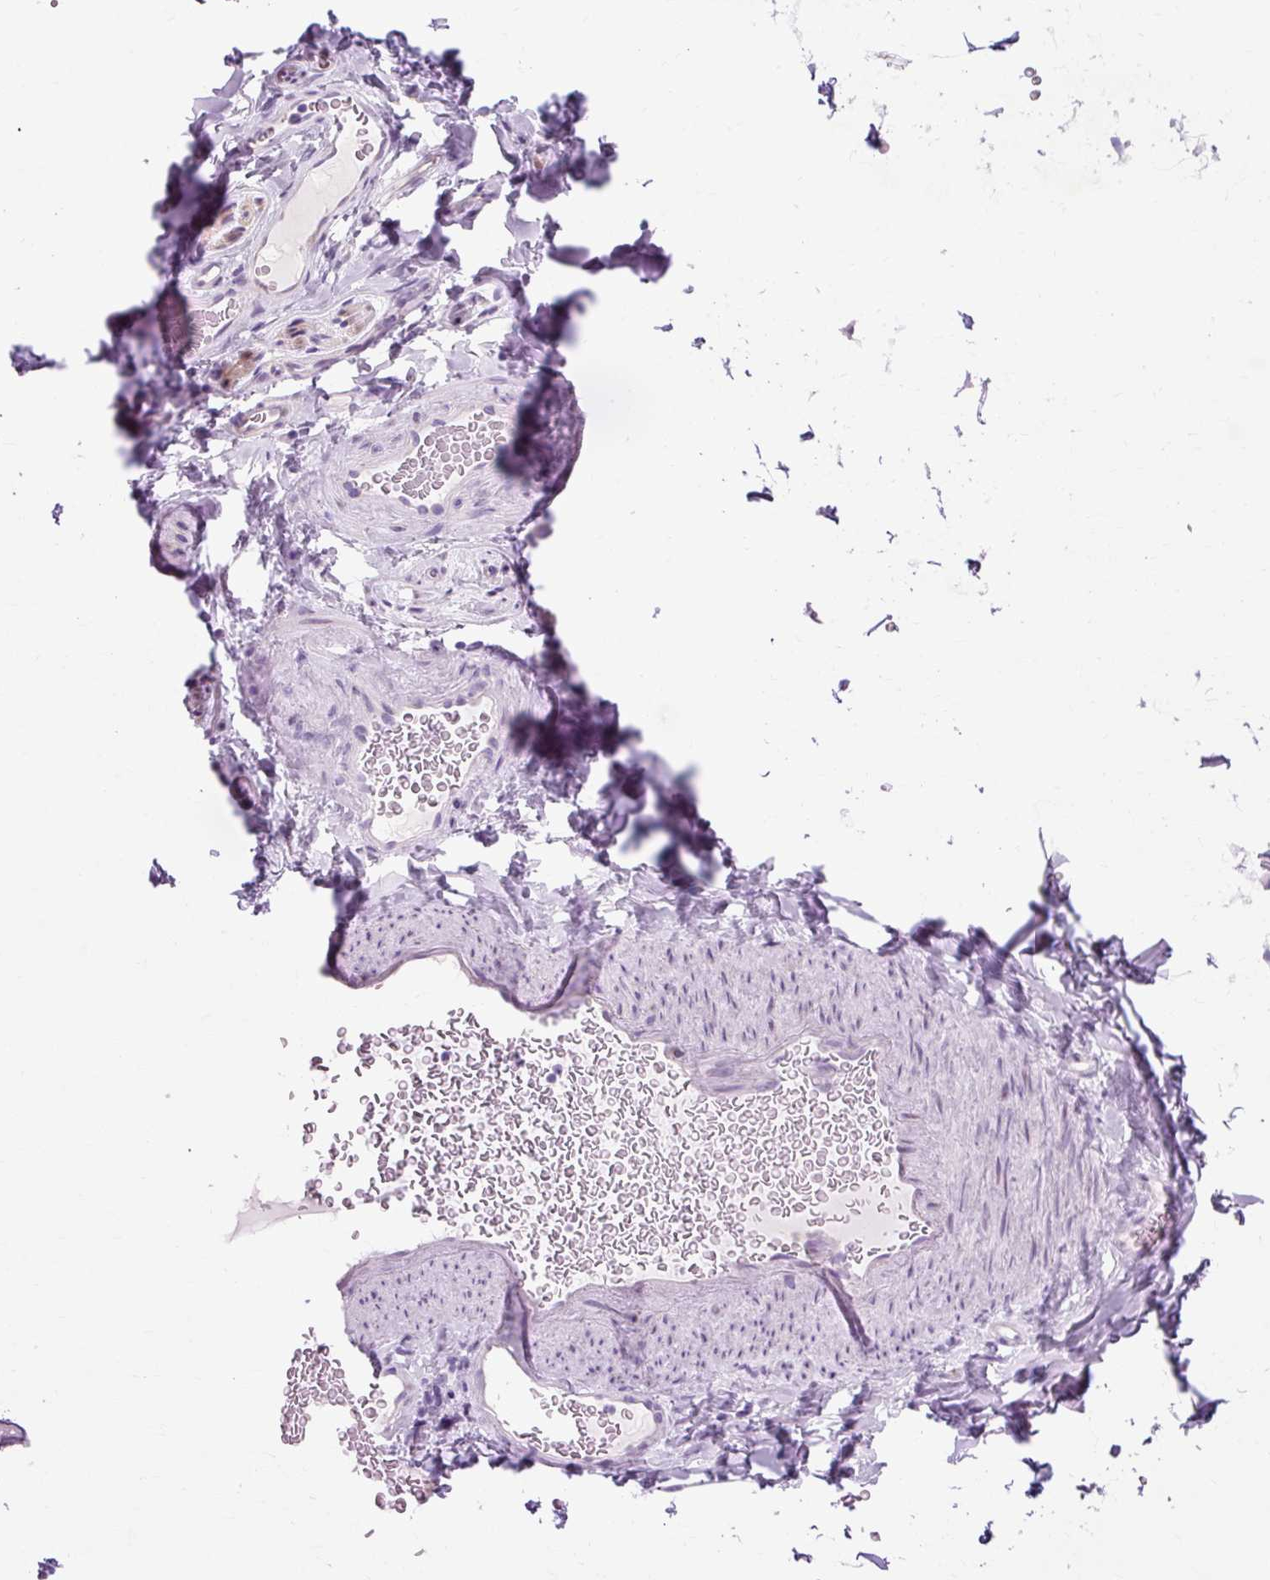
{"staining": {"intensity": "negative", "quantity": "none", "location": "none"}, "tissue": "adipose tissue", "cell_type": "Adipocytes", "image_type": "normal", "snomed": [{"axis": "morphology", "description": "Normal tissue, NOS"}, {"axis": "topography", "description": "Vascular tissue"}, {"axis": "topography", "description": "Peripheral nerve tissue"}], "caption": "High power microscopy image of an IHC photomicrograph of unremarkable adipose tissue, revealing no significant expression in adipocytes.", "gene": "TMEM89", "patient": {"sex": "male", "age": 41}}